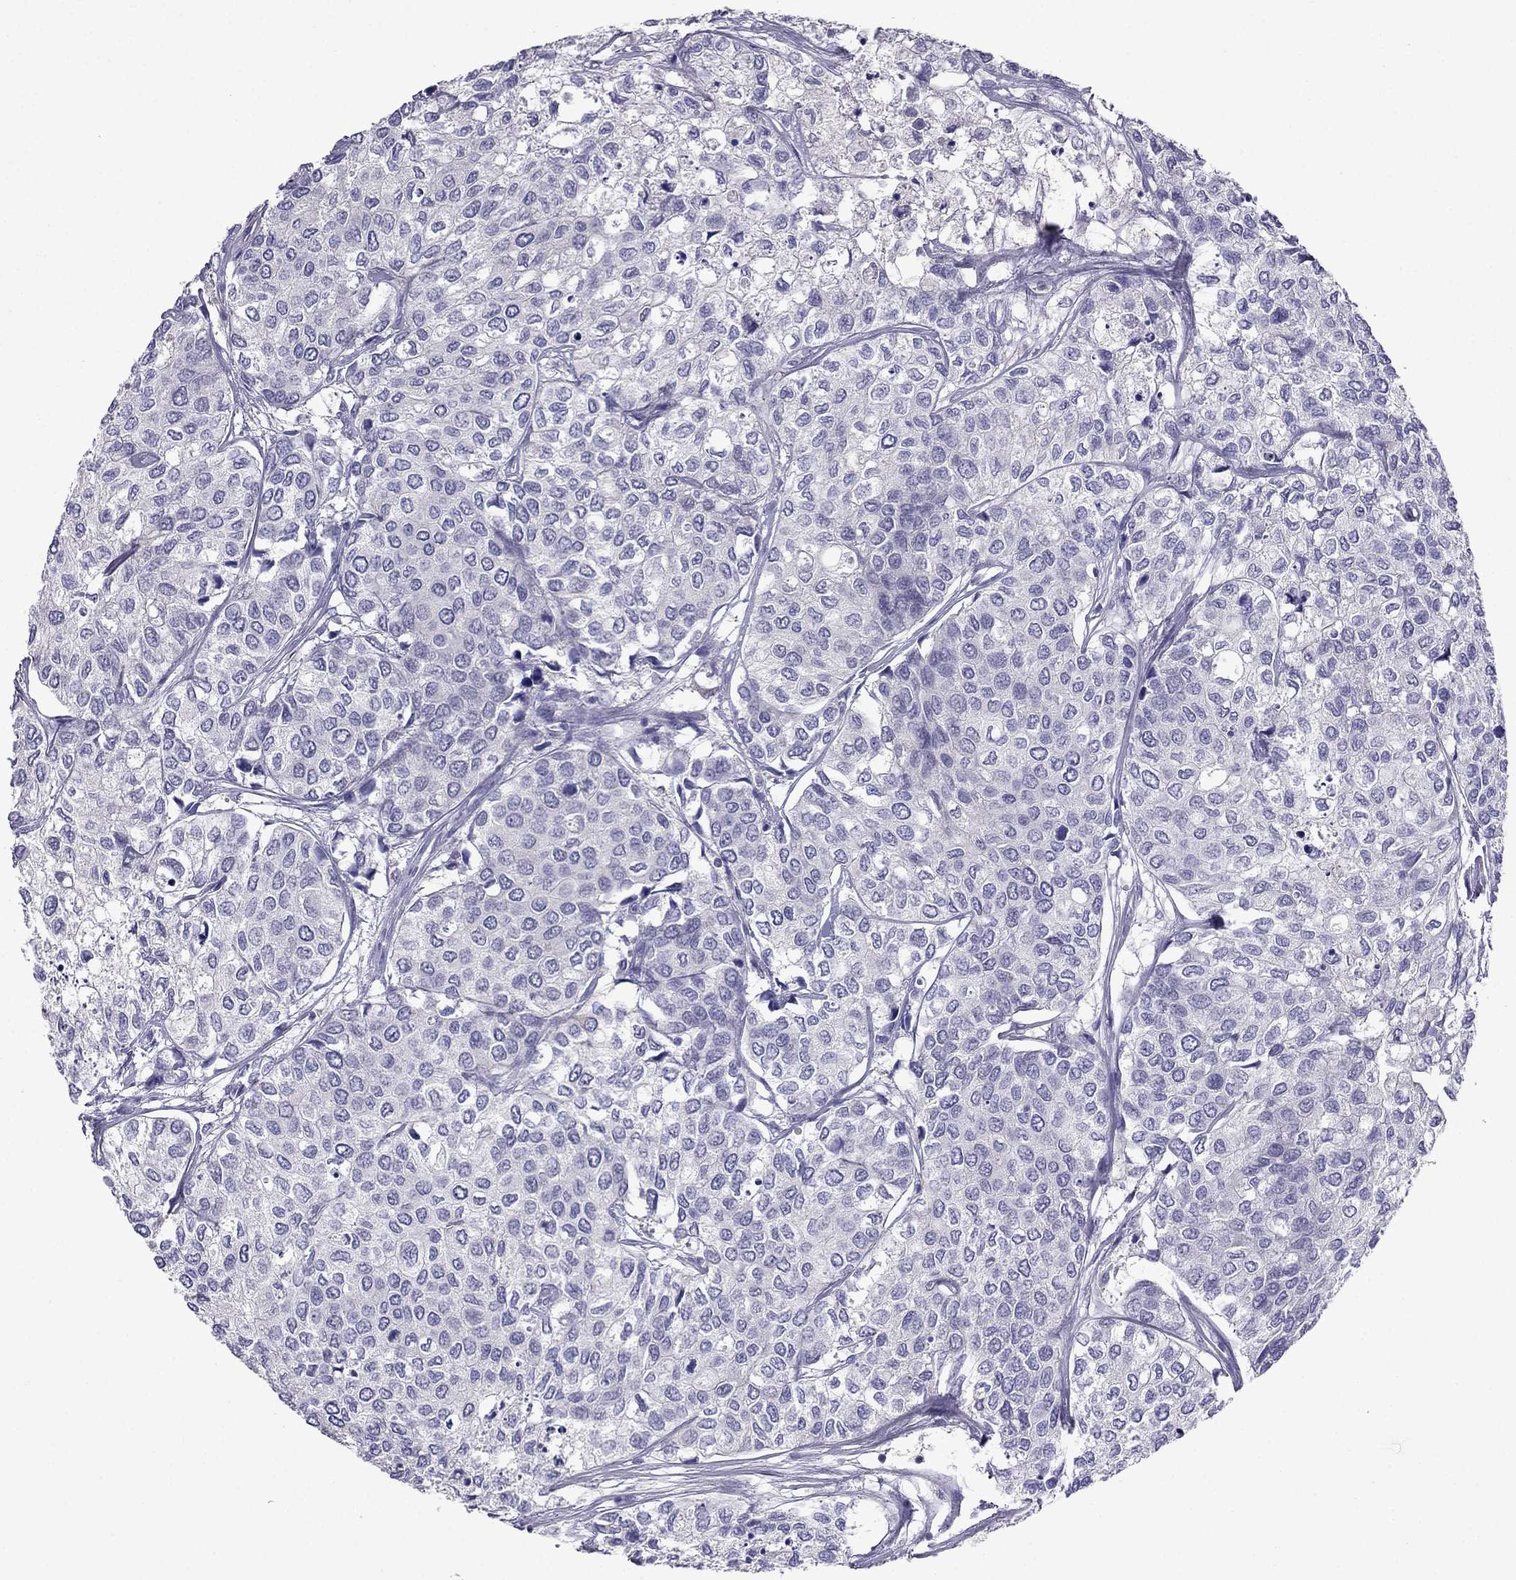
{"staining": {"intensity": "negative", "quantity": "none", "location": "none"}, "tissue": "urothelial cancer", "cell_type": "Tumor cells", "image_type": "cancer", "snomed": [{"axis": "morphology", "description": "Urothelial carcinoma, High grade"}, {"axis": "topography", "description": "Urinary bladder"}], "caption": "Immunohistochemistry (IHC) image of human urothelial cancer stained for a protein (brown), which demonstrates no expression in tumor cells.", "gene": "SCNN1D", "patient": {"sex": "male", "age": 73}}